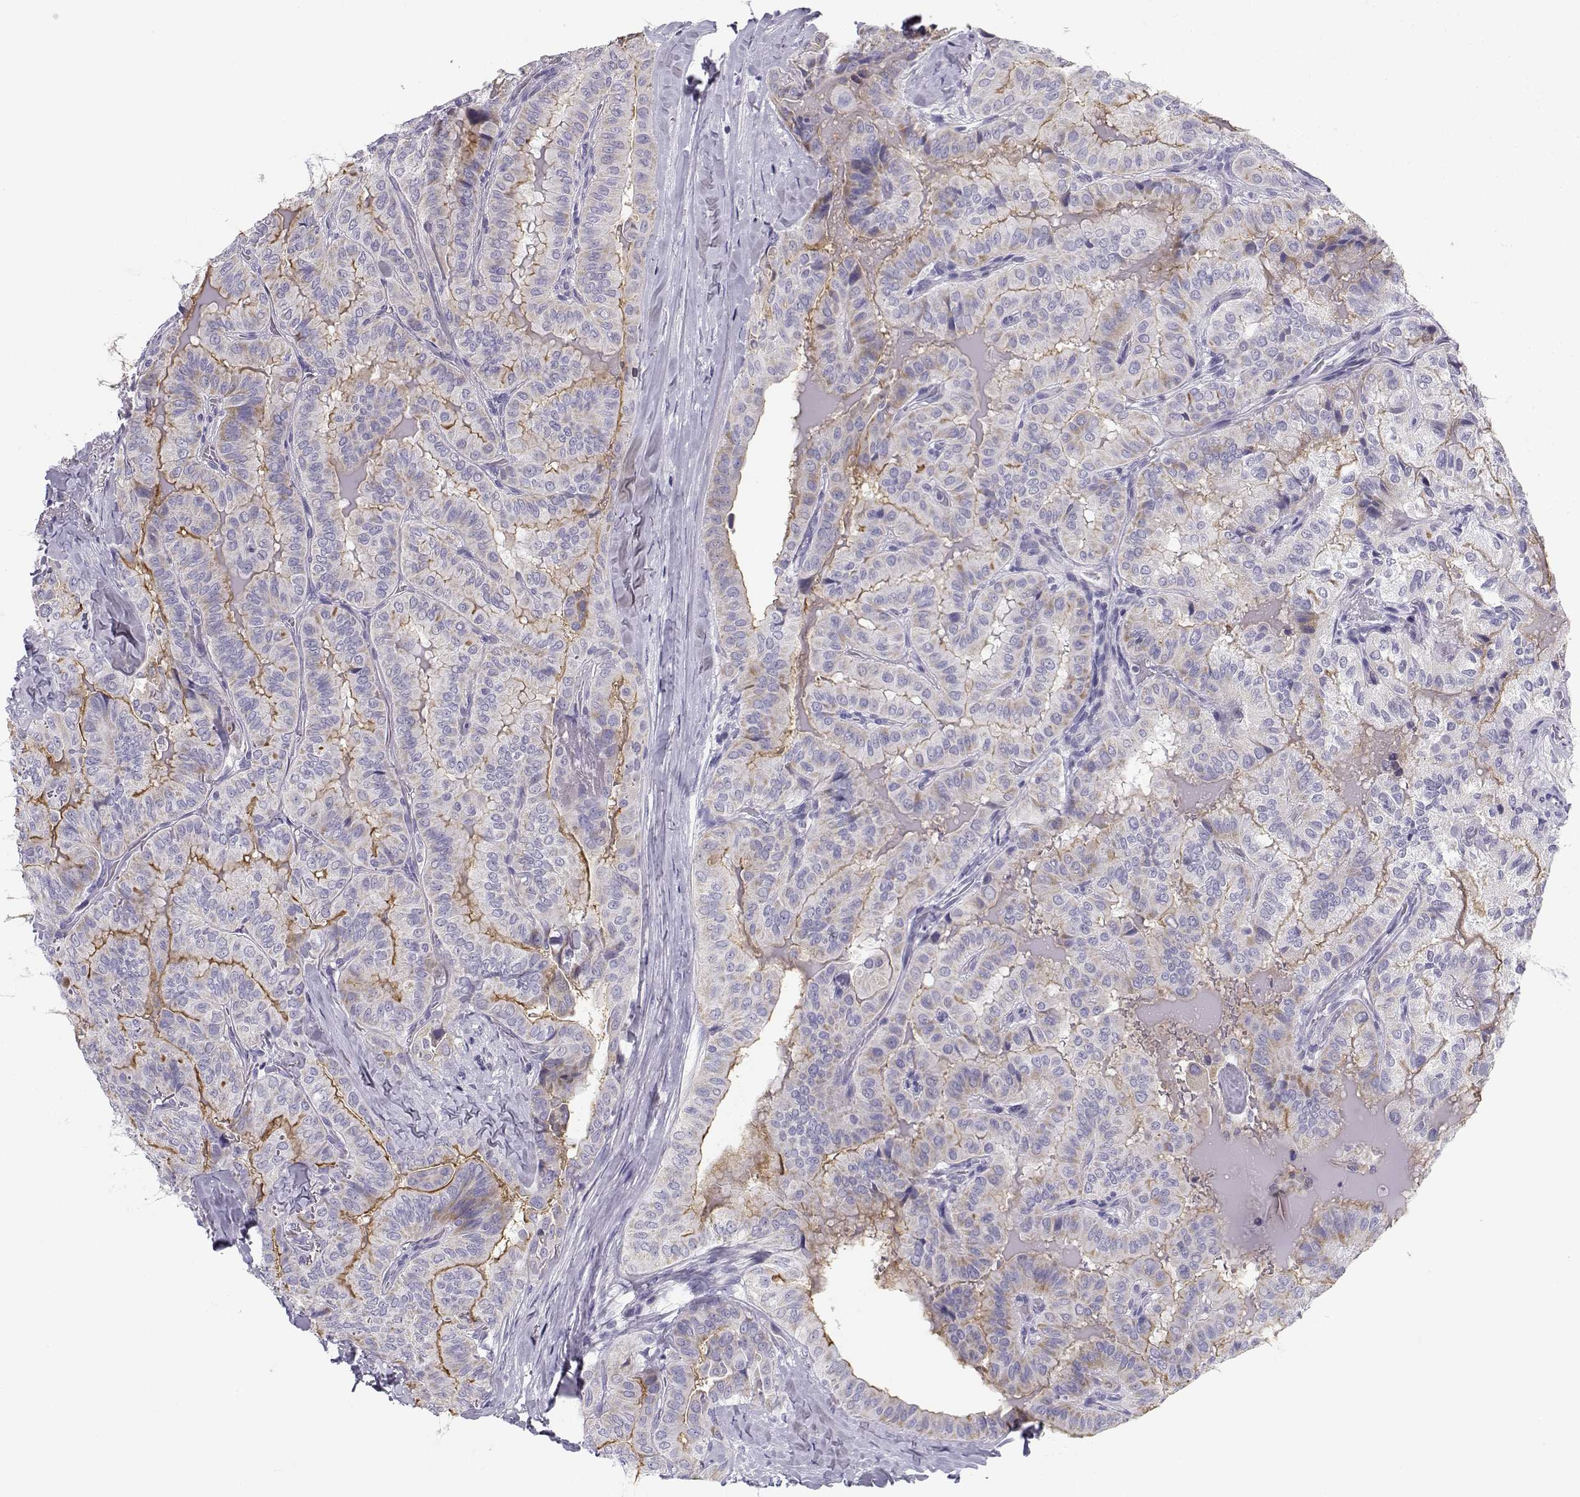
{"staining": {"intensity": "moderate", "quantity": "25%-75%", "location": "cytoplasmic/membranous"}, "tissue": "thyroid cancer", "cell_type": "Tumor cells", "image_type": "cancer", "snomed": [{"axis": "morphology", "description": "Papillary adenocarcinoma, NOS"}, {"axis": "topography", "description": "Thyroid gland"}], "caption": "IHC image of neoplastic tissue: human thyroid papillary adenocarcinoma stained using immunohistochemistry (IHC) reveals medium levels of moderate protein expression localized specifically in the cytoplasmic/membranous of tumor cells, appearing as a cytoplasmic/membranous brown color.", "gene": "CREB3L3", "patient": {"sex": "female", "age": 68}}